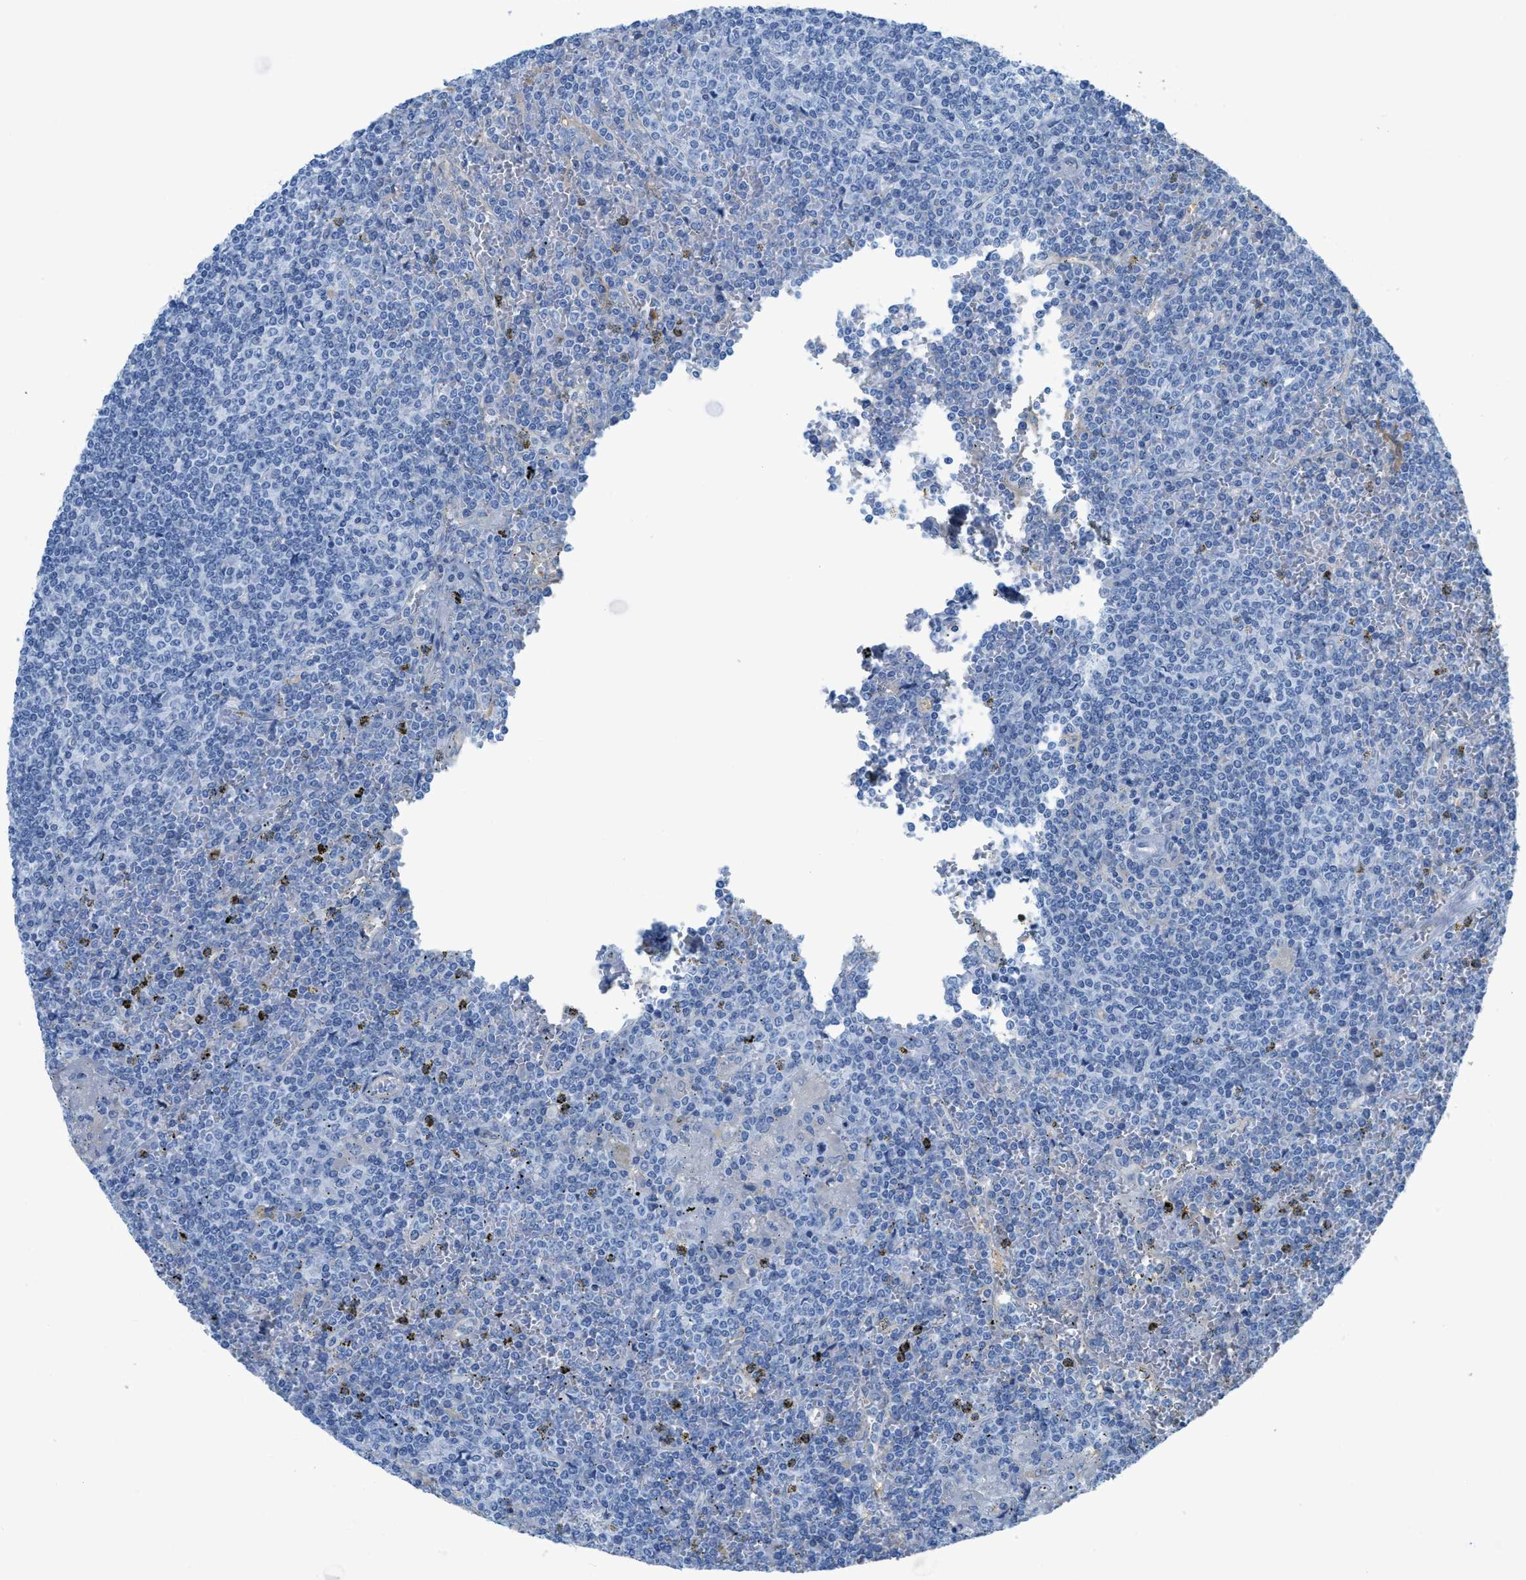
{"staining": {"intensity": "negative", "quantity": "none", "location": "none"}, "tissue": "lymphoma", "cell_type": "Tumor cells", "image_type": "cancer", "snomed": [{"axis": "morphology", "description": "Malignant lymphoma, non-Hodgkin's type, Low grade"}, {"axis": "topography", "description": "Spleen"}], "caption": "This is an immunohistochemistry (IHC) histopathology image of human lymphoma. There is no expression in tumor cells.", "gene": "ASGR1", "patient": {"sex": "female", "age": 19}}